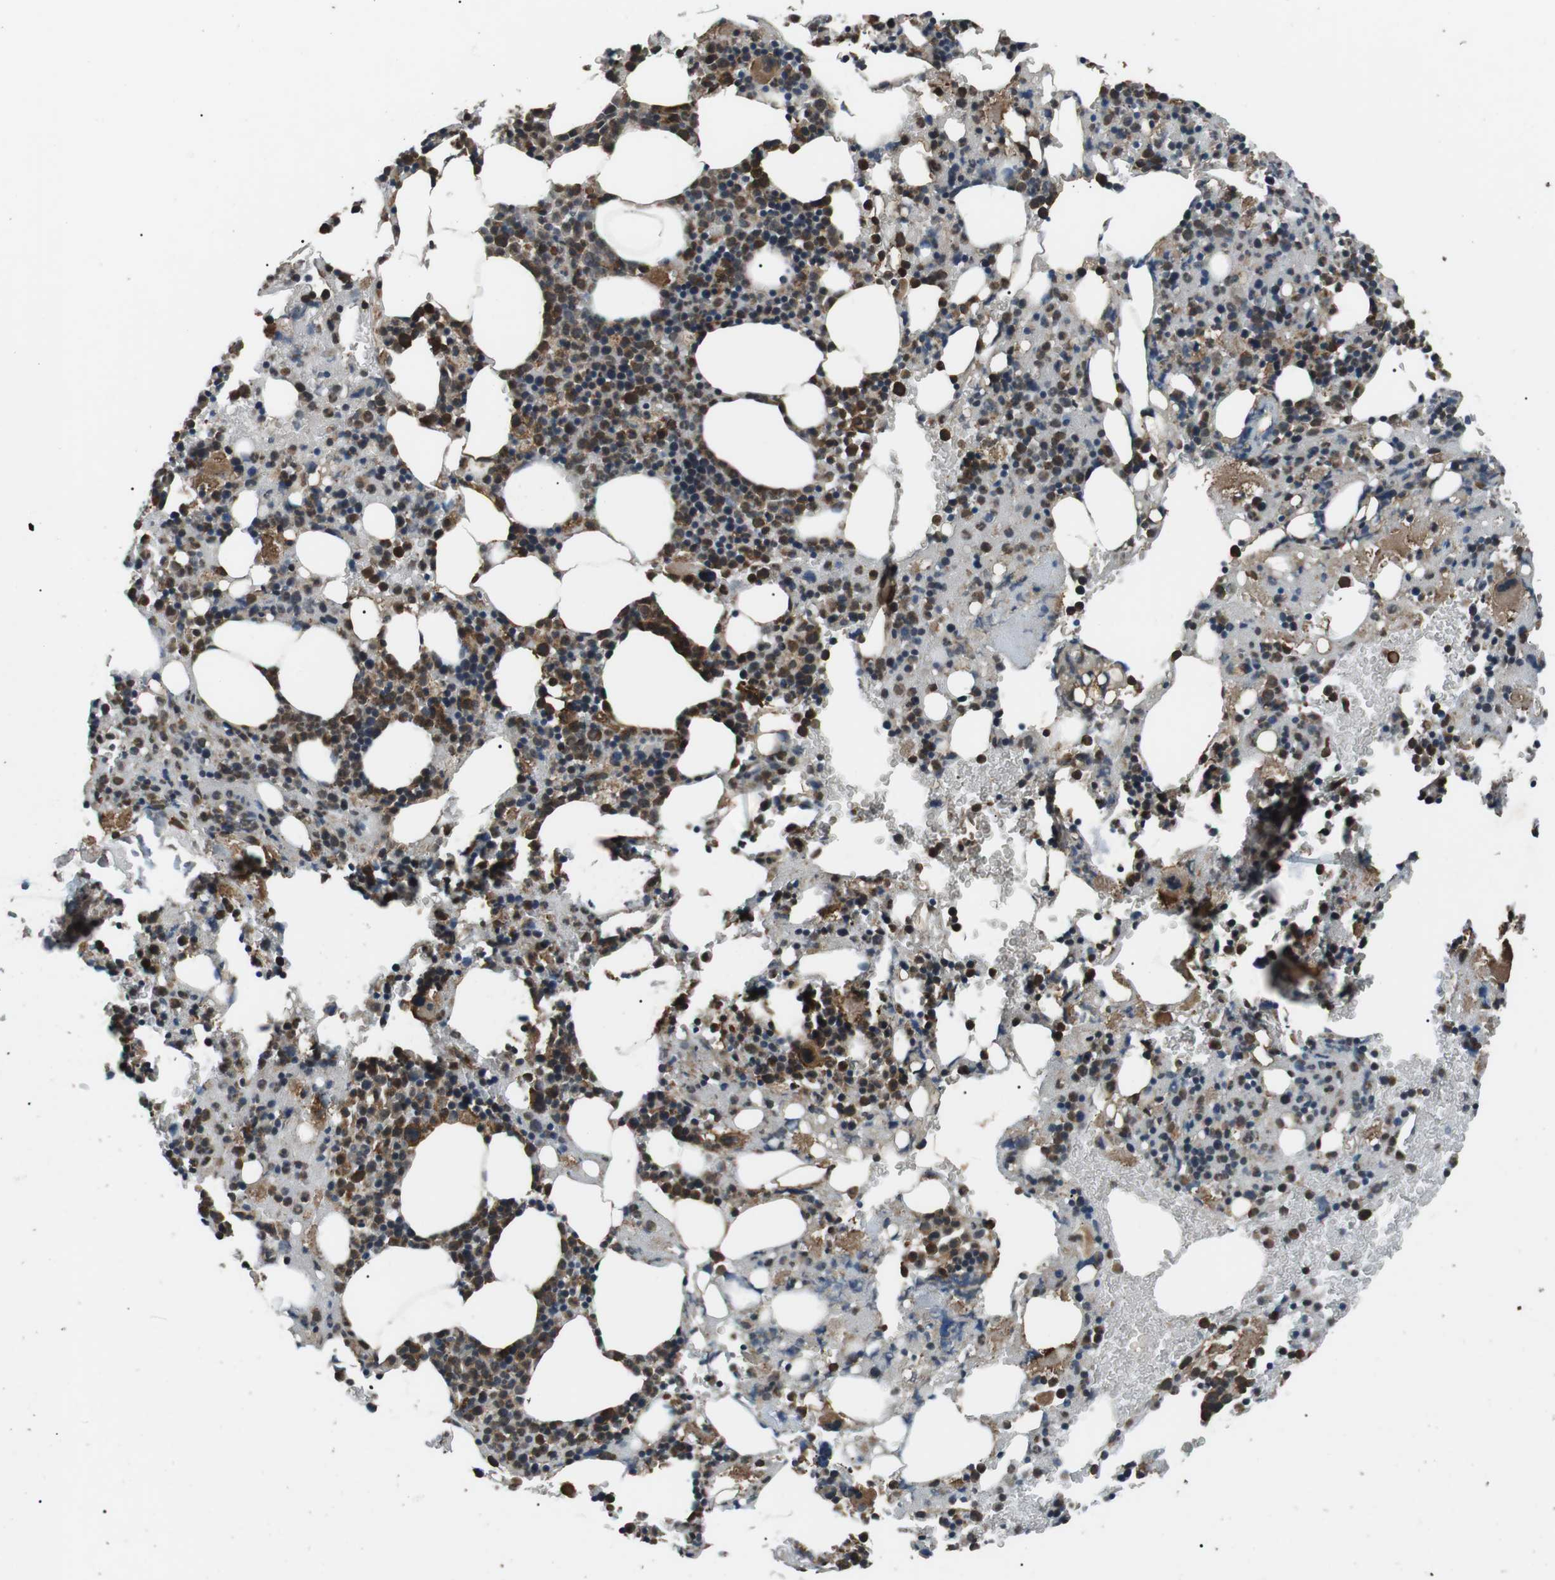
{"staining": {"intensity": "moderate", "quantity": "25%-75%", "location": "cytoplasmic/membranous"}, "tissue": "bone marrow", "cell_type": "Hematopoietic cells", "image_type": "normal", "snomed": [{"axis": "morphology", "description": "Normal tissue, NOS"}, {"axis": "morphology", "description": "Inflammation, NOS"}, {"axis": "topography", "description": "Bone marrow"}], "caption": "Bone marrow stained with DAB (3,3'-diaminobenzidine) immunohistochemistry demonstrates medium levels of moderate cytoplasmic/membranous expression in about 25%-75% of hematopoietic cells.", "gene": "GPR161", "patient": {"sex": "female", "age": 64}}